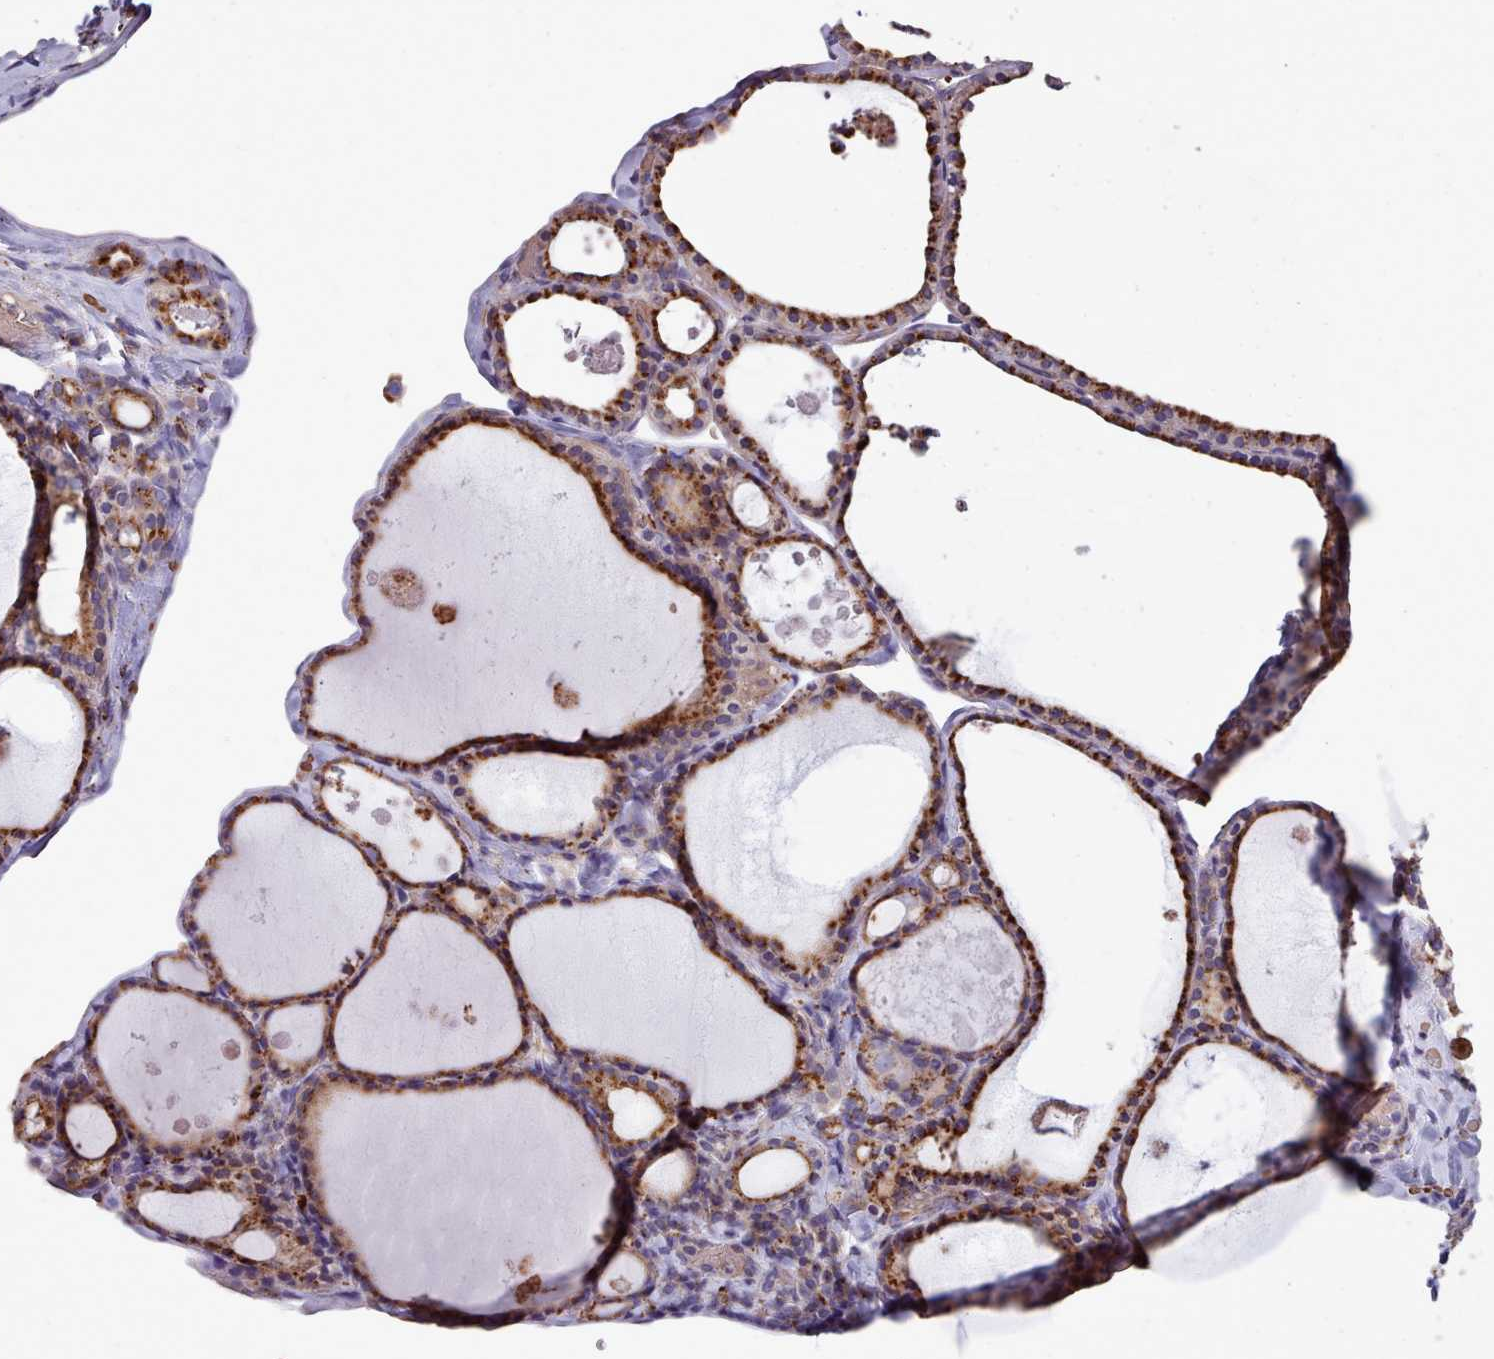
{"staining": {"intensity": "strong", "quantity": ">75%", "location": "cytoplasmic/membranous"}, "tissue": "thyroid gland", "cell_type": "Glandular cells", "image_type": "normal", "snomed": [{"axis": "morphology", "description": "Normal tissue, NOS"}, {"axis": "topography", "description": "Thyroid gland"}], "caption": "Immunohistochemistry (IHC) image of normal thyroid gland: human thyroid gland stained using immunohistochemistry (IHC) exhibits high levels of strong protein expression localized specifically in the cytoplasmic/membranous of glandular cells, appearing as a cytoplasmic/membranous brown color.", "gene": "PACSIN3", "patient": {"sex": "male", "age": 56}}